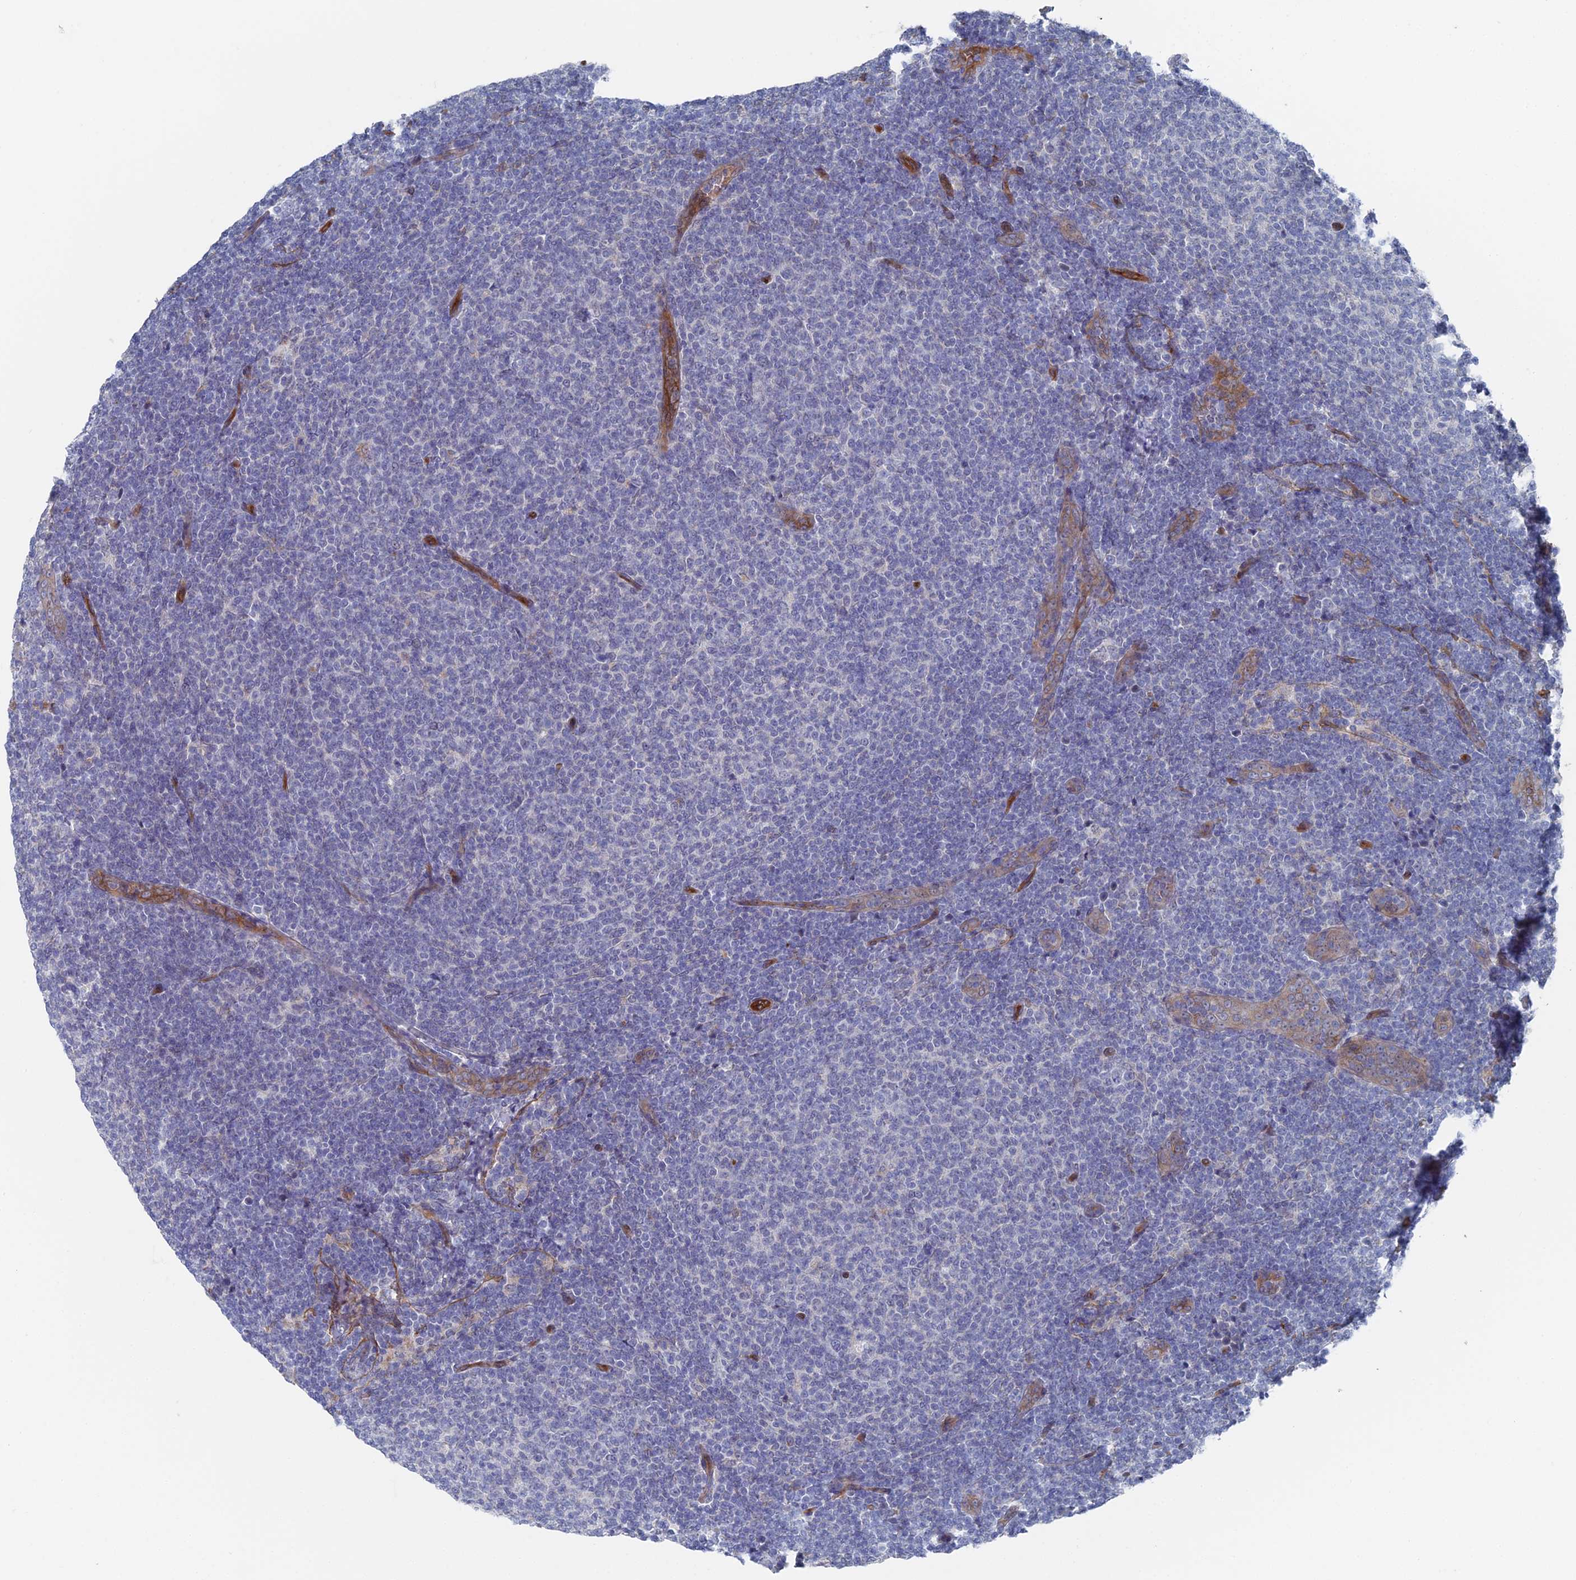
{"staining": {"intensity": "negative", "quantity": "none", "location": "none"}, "tissue": "lymphoma", "cell_type": "Tumor cells", "image_type": "cancer", "snomed": [{"axis": "morphology", "description": "Malignant lymphoma, non-Hodgkin's type, Low grade"}, {"axis": "topography", "description": "Lymph node"}], "caption": "Tumor cells are negative for brown protein staining in malignant lymphoma, non-Hodgkin's type (low-grade). (Stains: DAB immunohistochemistry (IHC) with hematoxylin counter stain, Microscopy: brightfield microscopy at high magnification).", "gene": "ARAP3", "patient": {"sex": "male", "age": 66}}